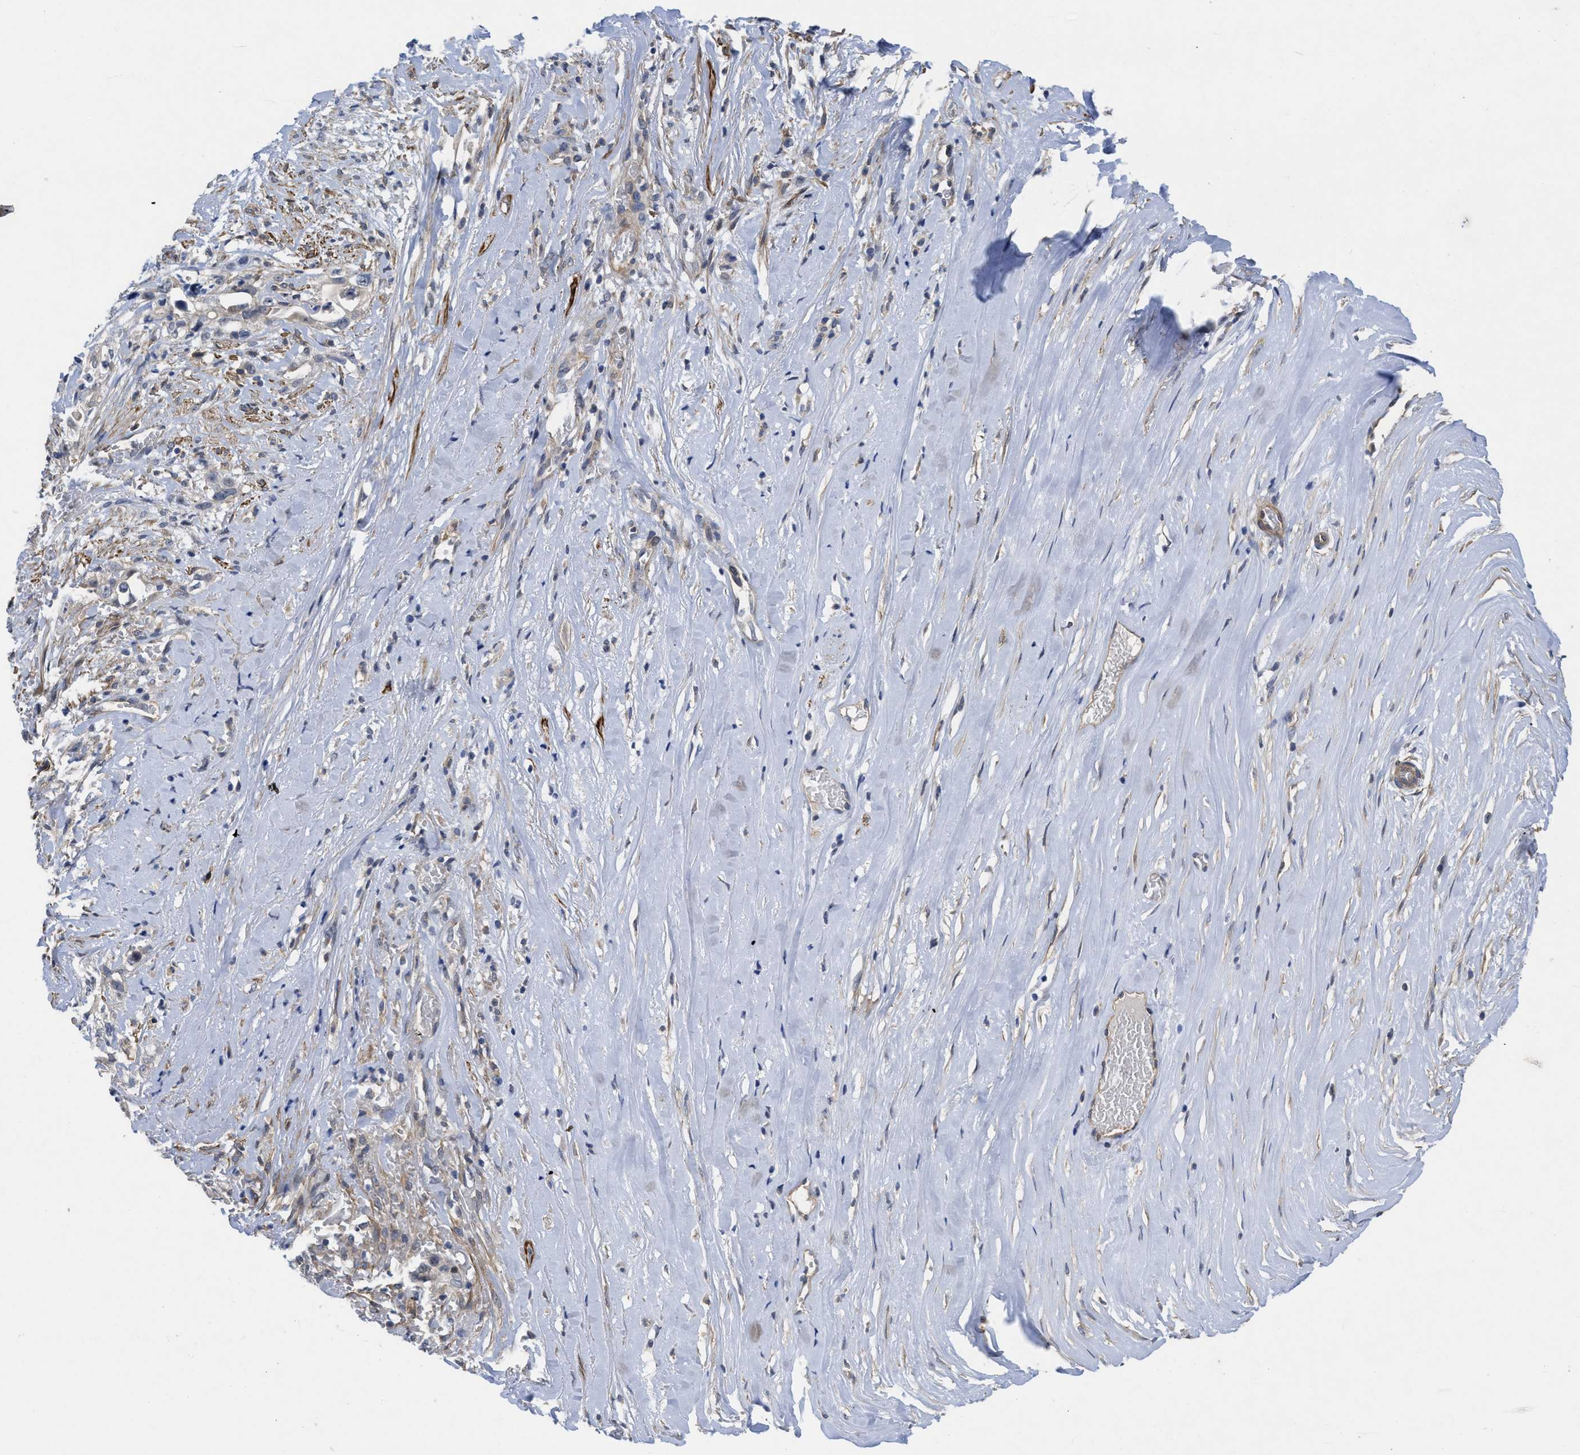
{"staining": {"intensity": "weak", "quantity": "<25%", "location": "cytoplasmic/membranous"}, "tissue": "liver cancer", "cell_type": "Tumor cells", "image_type": "cancer", "snomed": [{"axis": "morphology", "description": "Cholangiocarcinoma"}, {"axis": "topography", "description": "Liver"}], "caption": "Immunohistochemical staining of human liver cancer (cholangiocarcinoma) reveals no significant expression in tumor cells.", "gene": "ARHGEF26", "patient": {"sex": "female", "age": 70}}